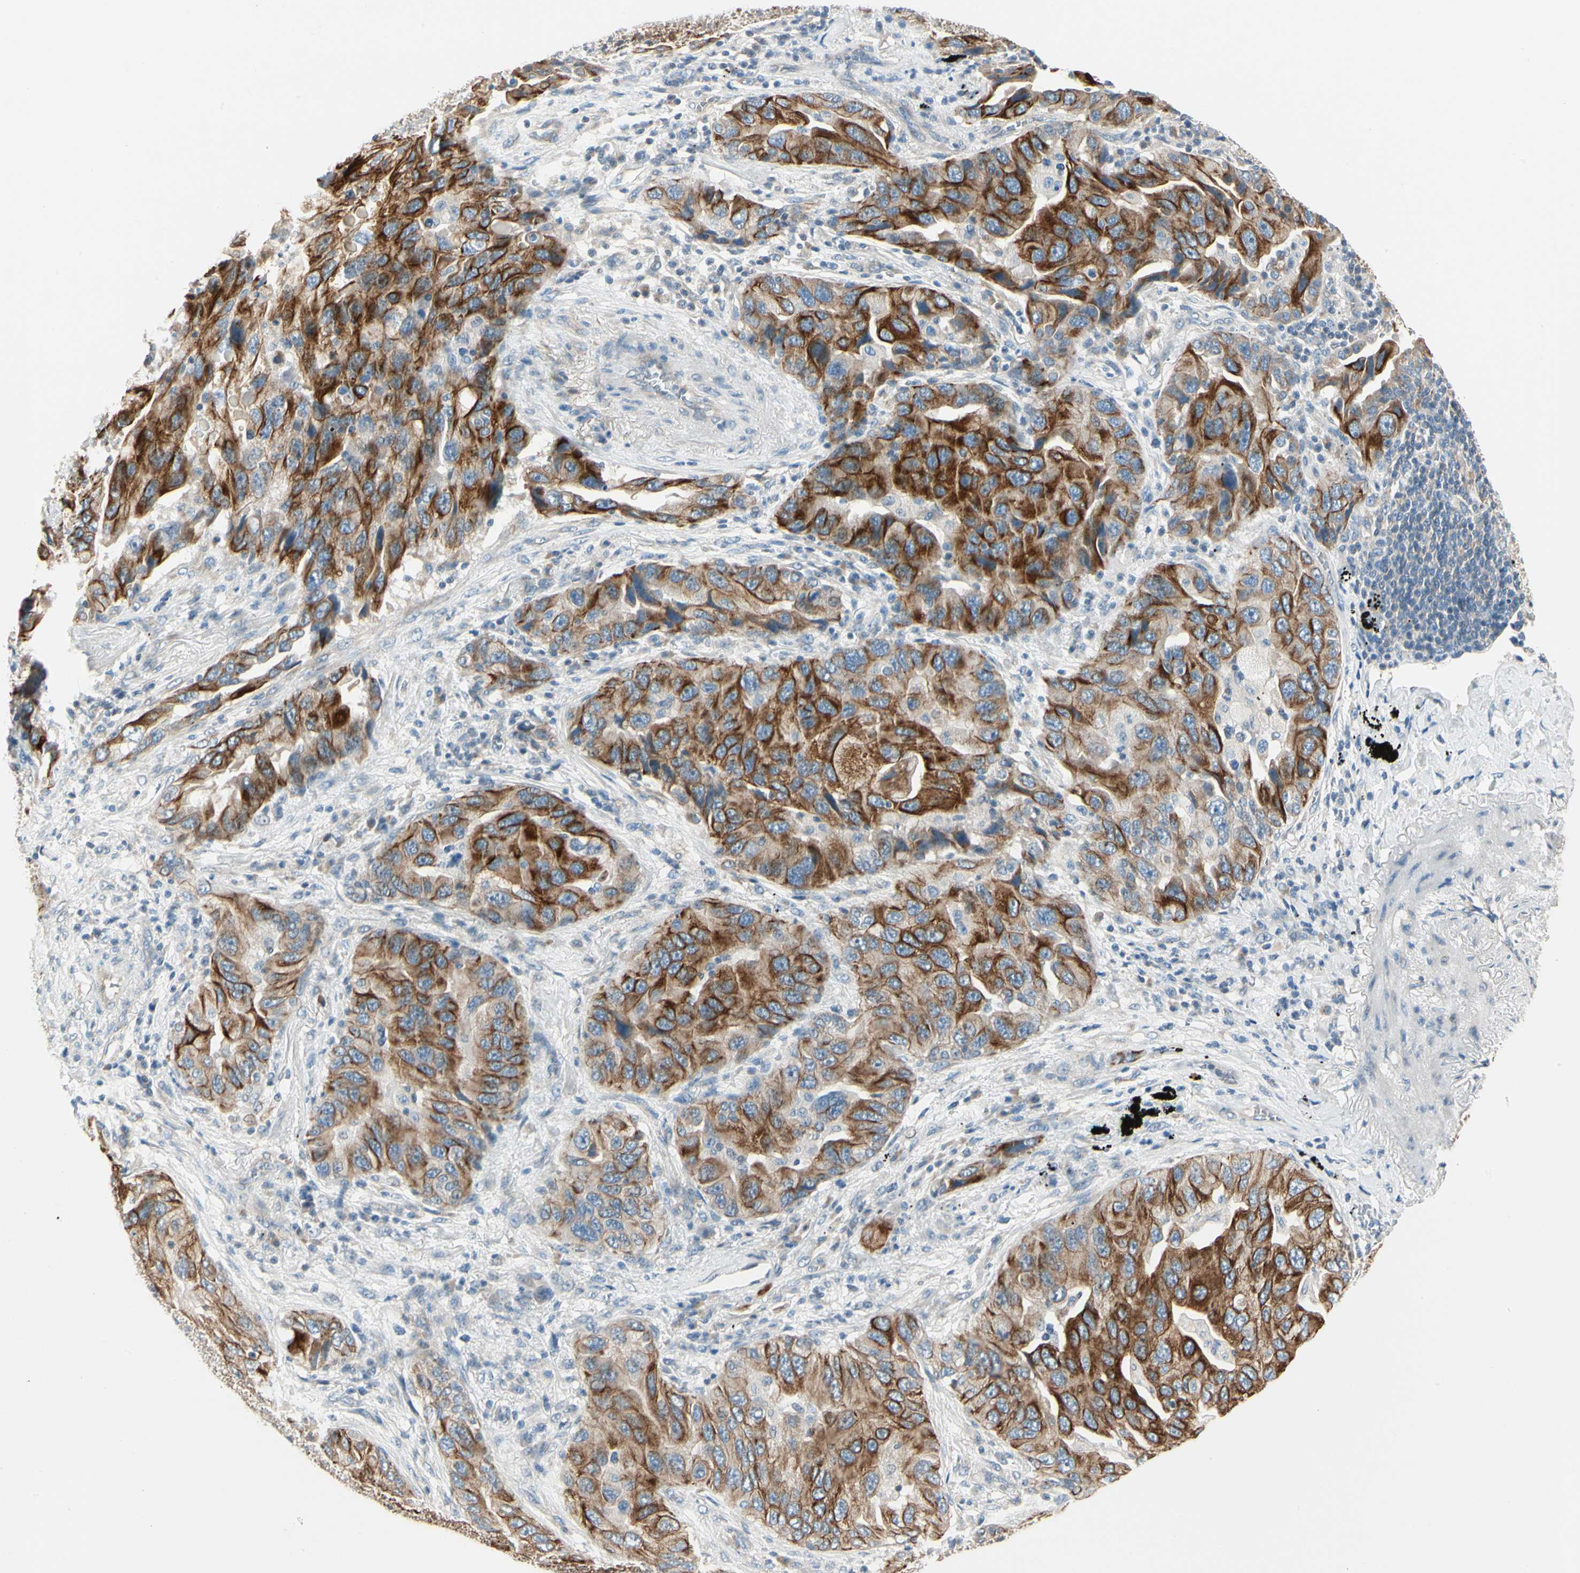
{"staining": {"intensity": "strong", "quantity": ">75%", "location": "cytoplasmic/membranous"}, "tissue": "lung cancer", "cell_type": "Tumor cells", "image_type": "cancer", "snomed": [{"axis": "morphology", "description": "Adenocarcinoma, NOS"}, {"axis": "topography", "description": "Lung"}], "caption": "Immunohistochemistry staining of lung cancer (adenocarcinoma), which displays high levels of strong cytoplasmic/membranous staining in approximately >75% of tumor cells indicating strong cytoplasmic/membranous protein staining. The staining was performed using DAB (brown) for protein detection and nuclei were counterstained in hematoxylin (blue).", "gene": "DUSP12", "patient": {"sex": "female", "age": 65}}